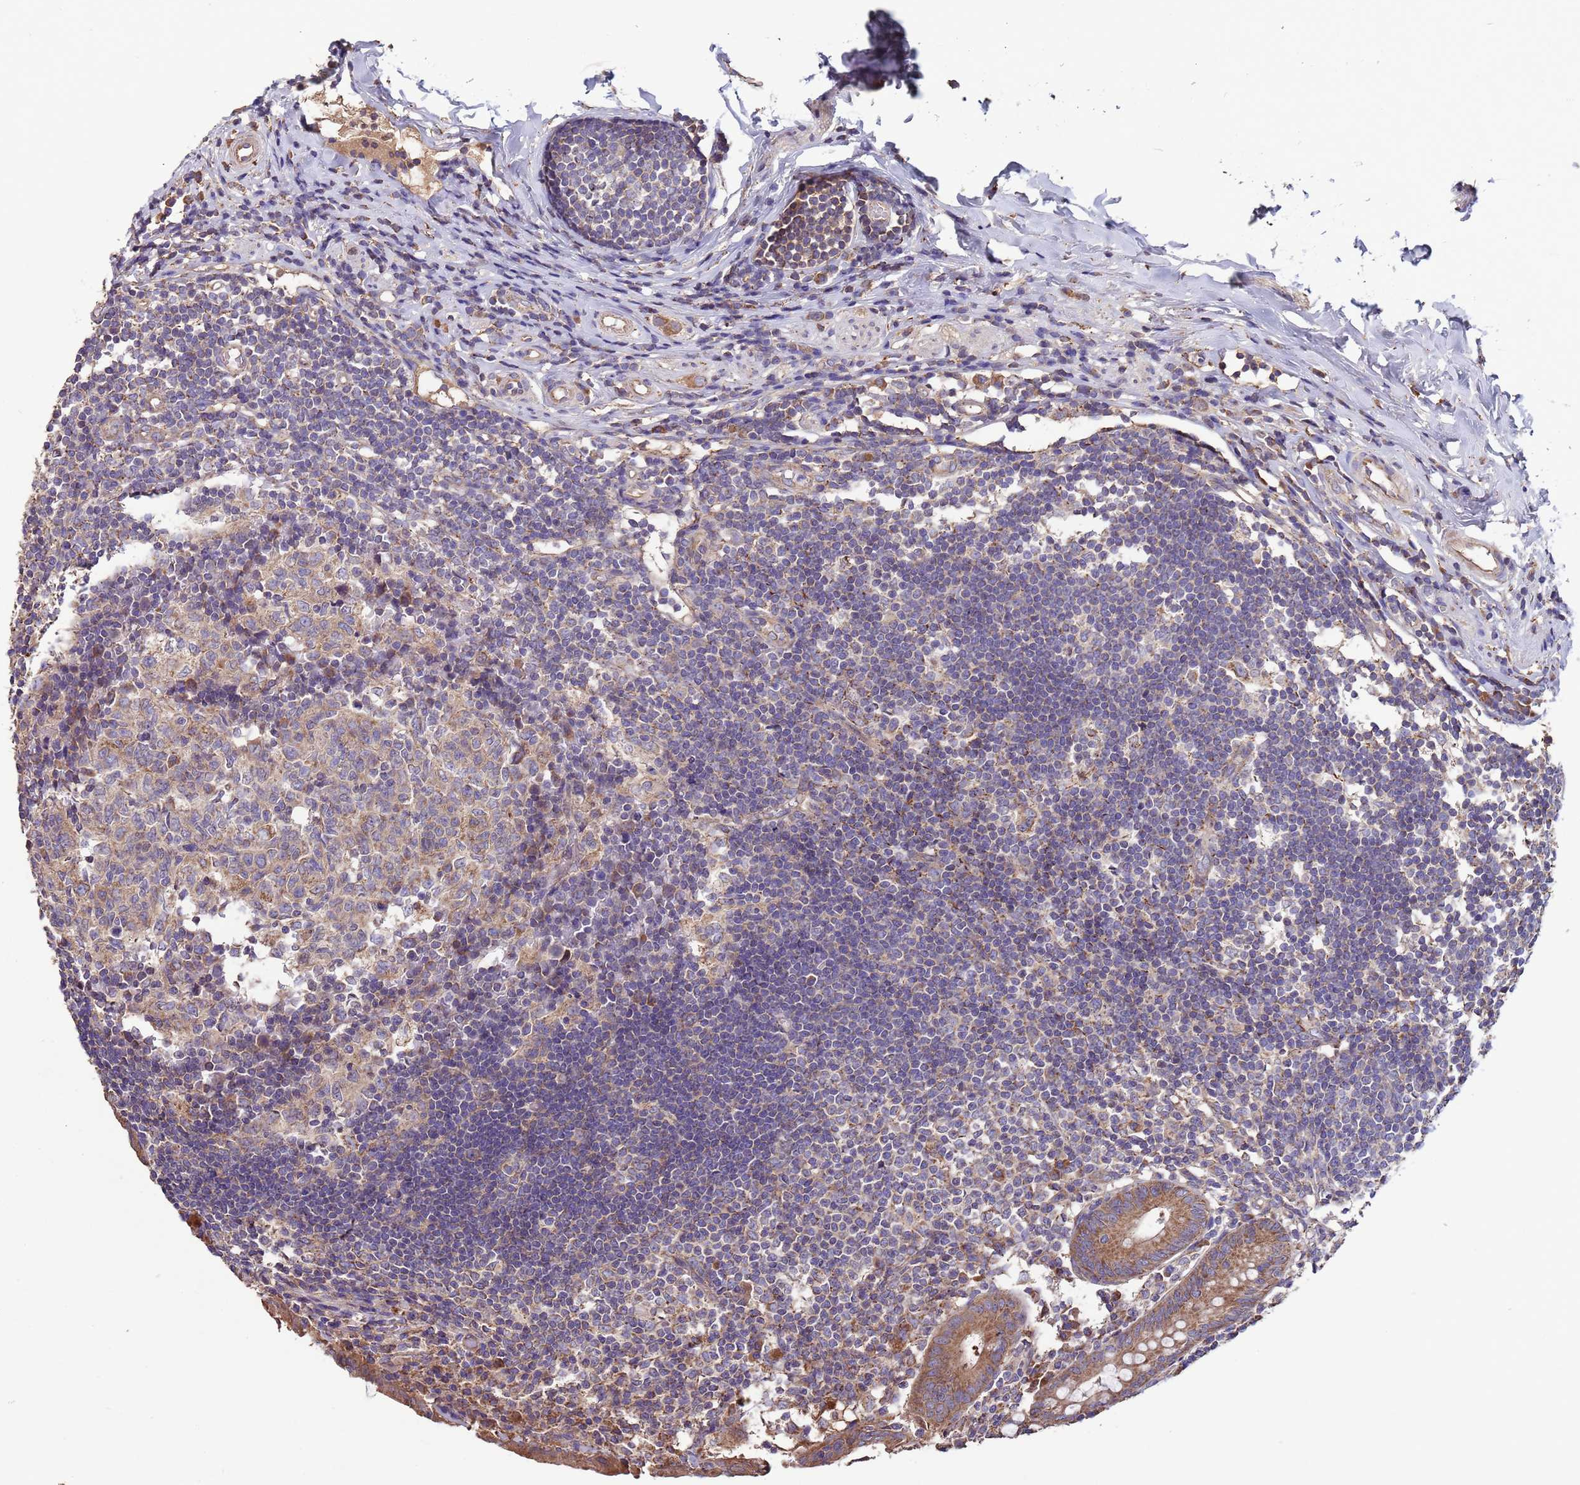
{"staining": {"intensity": "moderate", "quantity": ">75%", "location": "cytoplasmic/membranous"}, "tissue": "appendix", "cell_type": "Glandular cells", "image_type": "normal", "snomed": [{"axis": "morphology", "description": "Normal tissue, NOS"}, {"axis": "topography", "description": "Appendix"}], "caption": "Immunohistochemical staining of unremarkable human appendix shows medium levels of moderate cytoplasmic/membranous positivity in approximately >75% of glandular cells. The protein is stained brown, and the nuclei are stained in blue (DAB (3,3'-diaminobenzidine) IHC with brightfield microscopy, high magnification).", "gene": "EEF1AKMT1", "patient": {"sex": "female", "age": 54}}